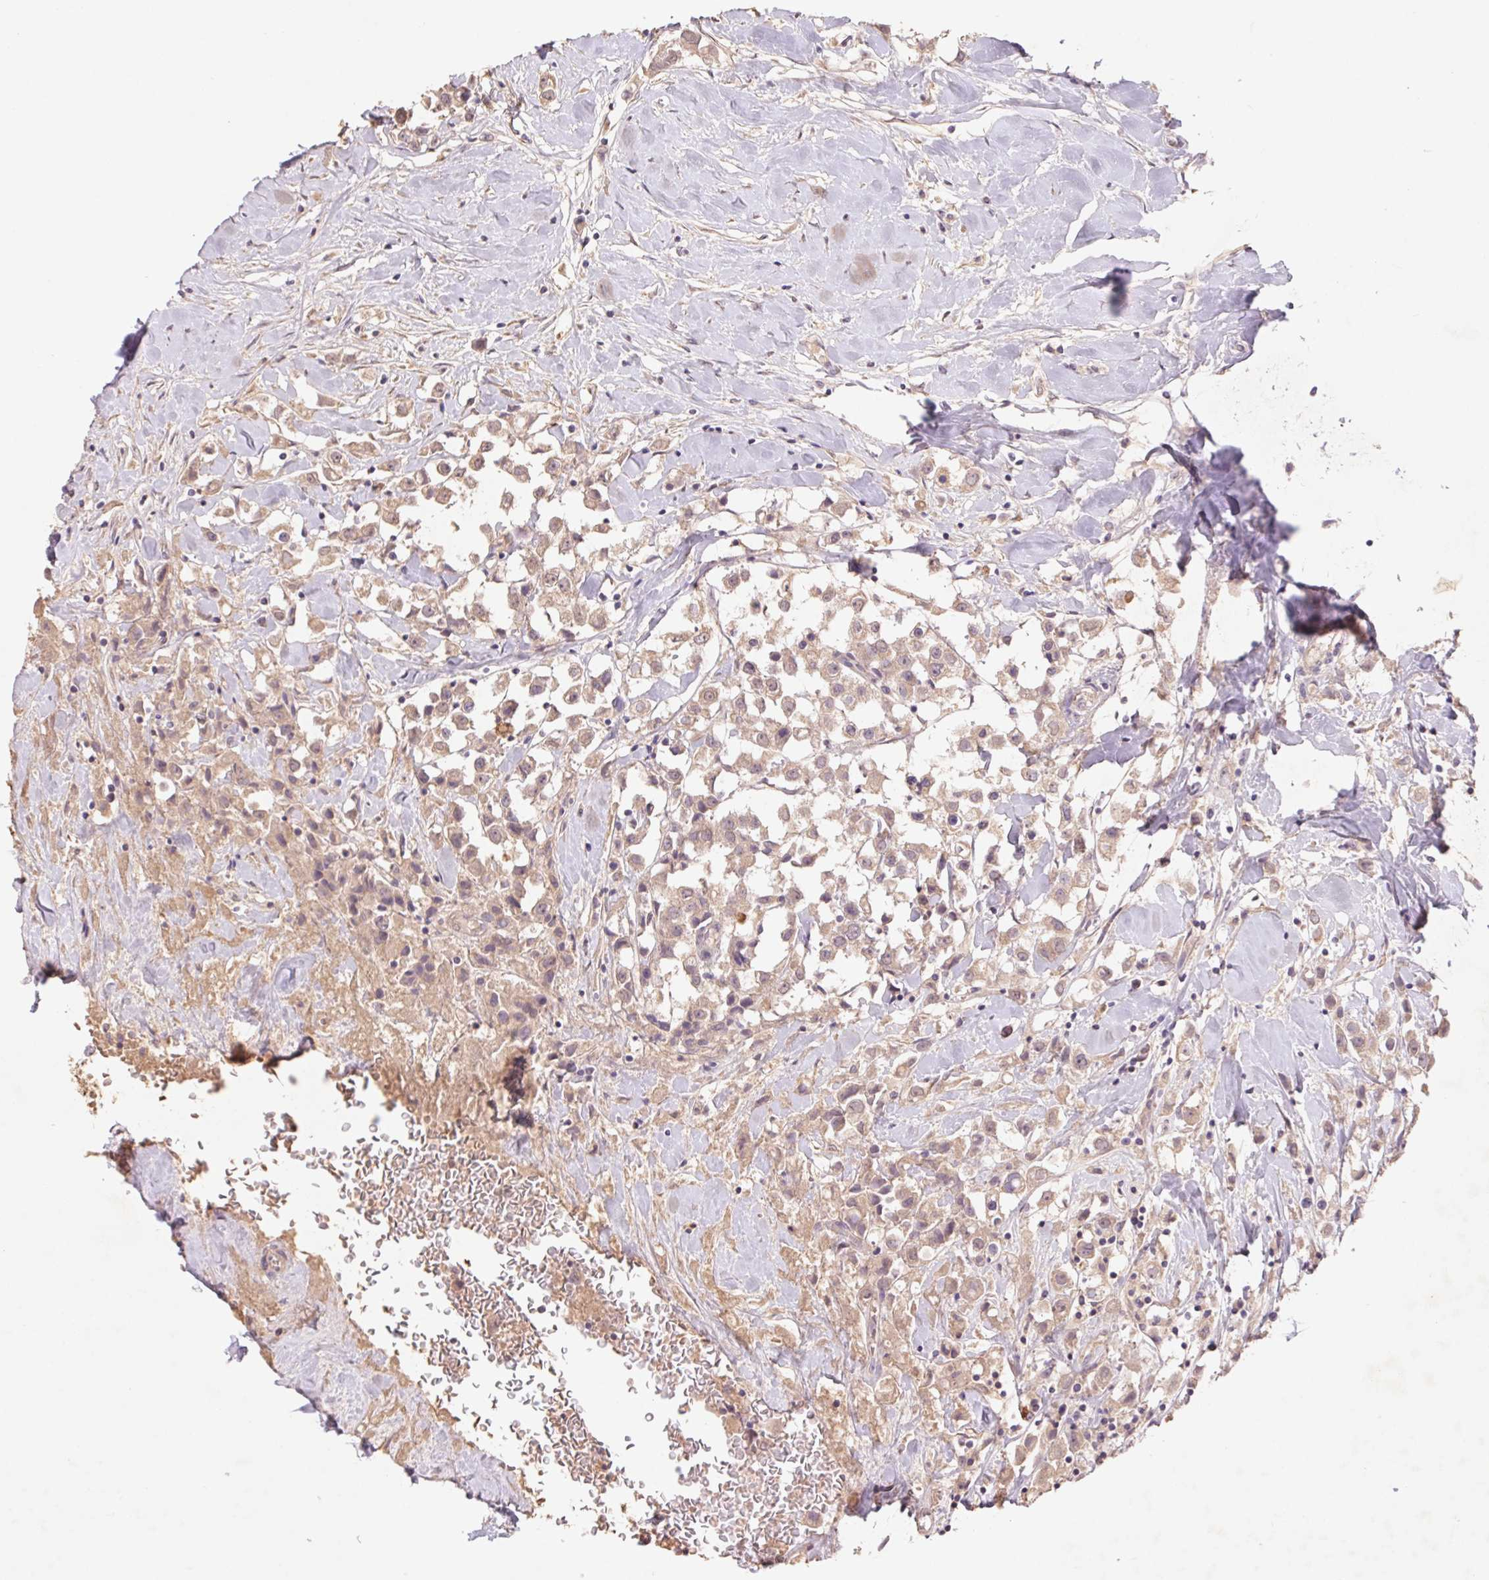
{"staining": {"intensity": "weak", "quantity": ">75%", "location": "cytoplasmic/membranous"}, "tissue": "breast cancer", "cell_type": "Tumor cells", "image_type": "cancer", "snomed": [{"axis": "morphology", "description": "Duct carcinoma"}, {"axis": "topography", "description": "Breast"}], "caption": "Breast cancer stained with a brown dye exhibits weak cytoplasmic/membranous positive positivity in approximately >75% of tumor cells.", "gene": "GRM2", "patient": {"sex": "female", "age": 61}}